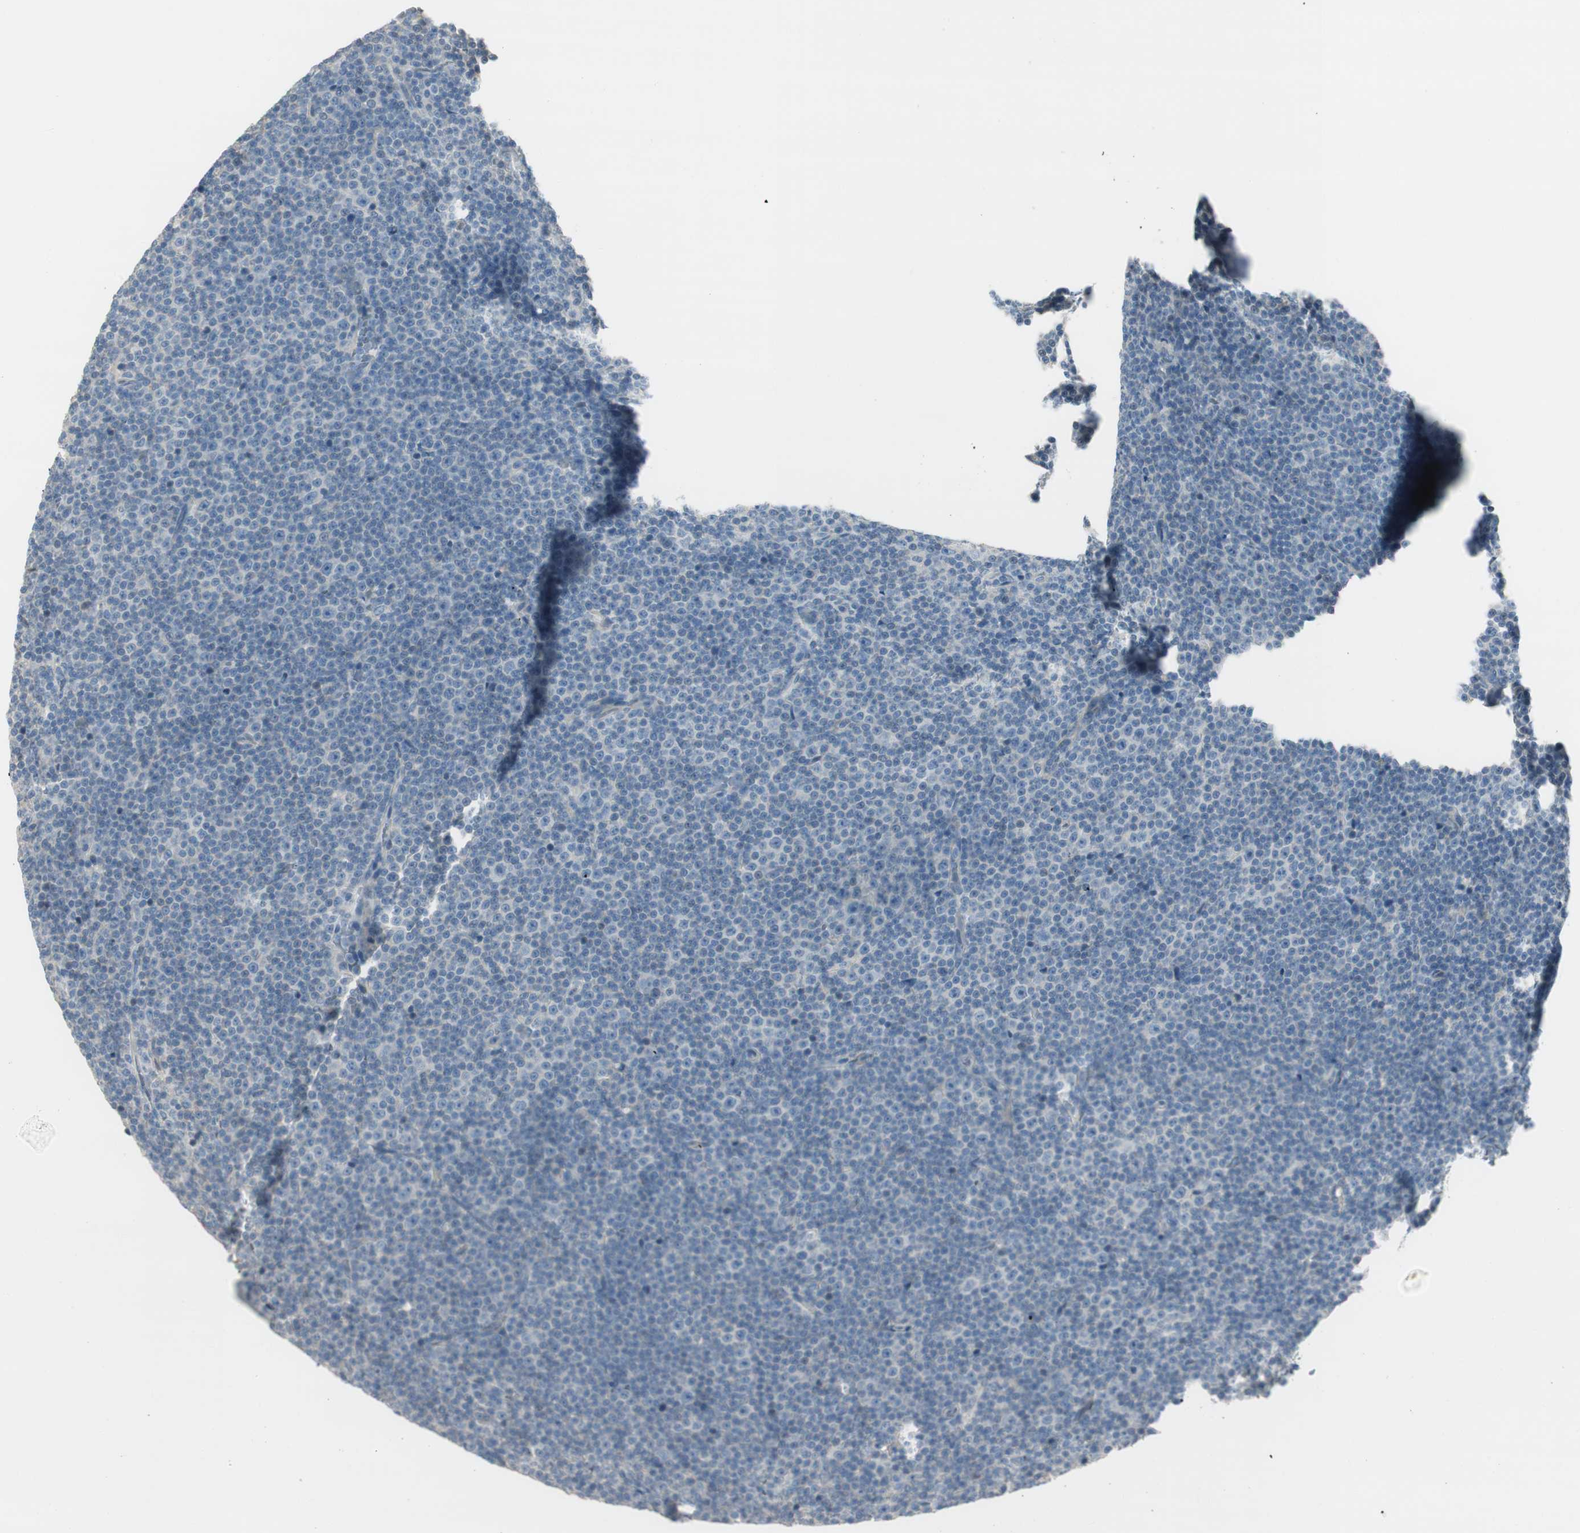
{"staining": {"intensity": "negative", "quantity": "none", "location": "none"}, "tissue": "lymphoma", "cell_type": "Tumor cells", "image_type": "cancer", "snomed": [{"axis": "morphology", "description": "Malignant lymphoma, non-Hodgkin's type, Low grade"}, {"axis": "topography", "description": "Lymph node"}], "caption": "Immunohistochemistry photomicrograph of human low-grade malignant lymphoma, non-Hodgkin's type stained for a protein (brown), which shows no positivity in tumor cells.", "gene": "EVA1A", "patient": {"sex": "female", "age": 67}}